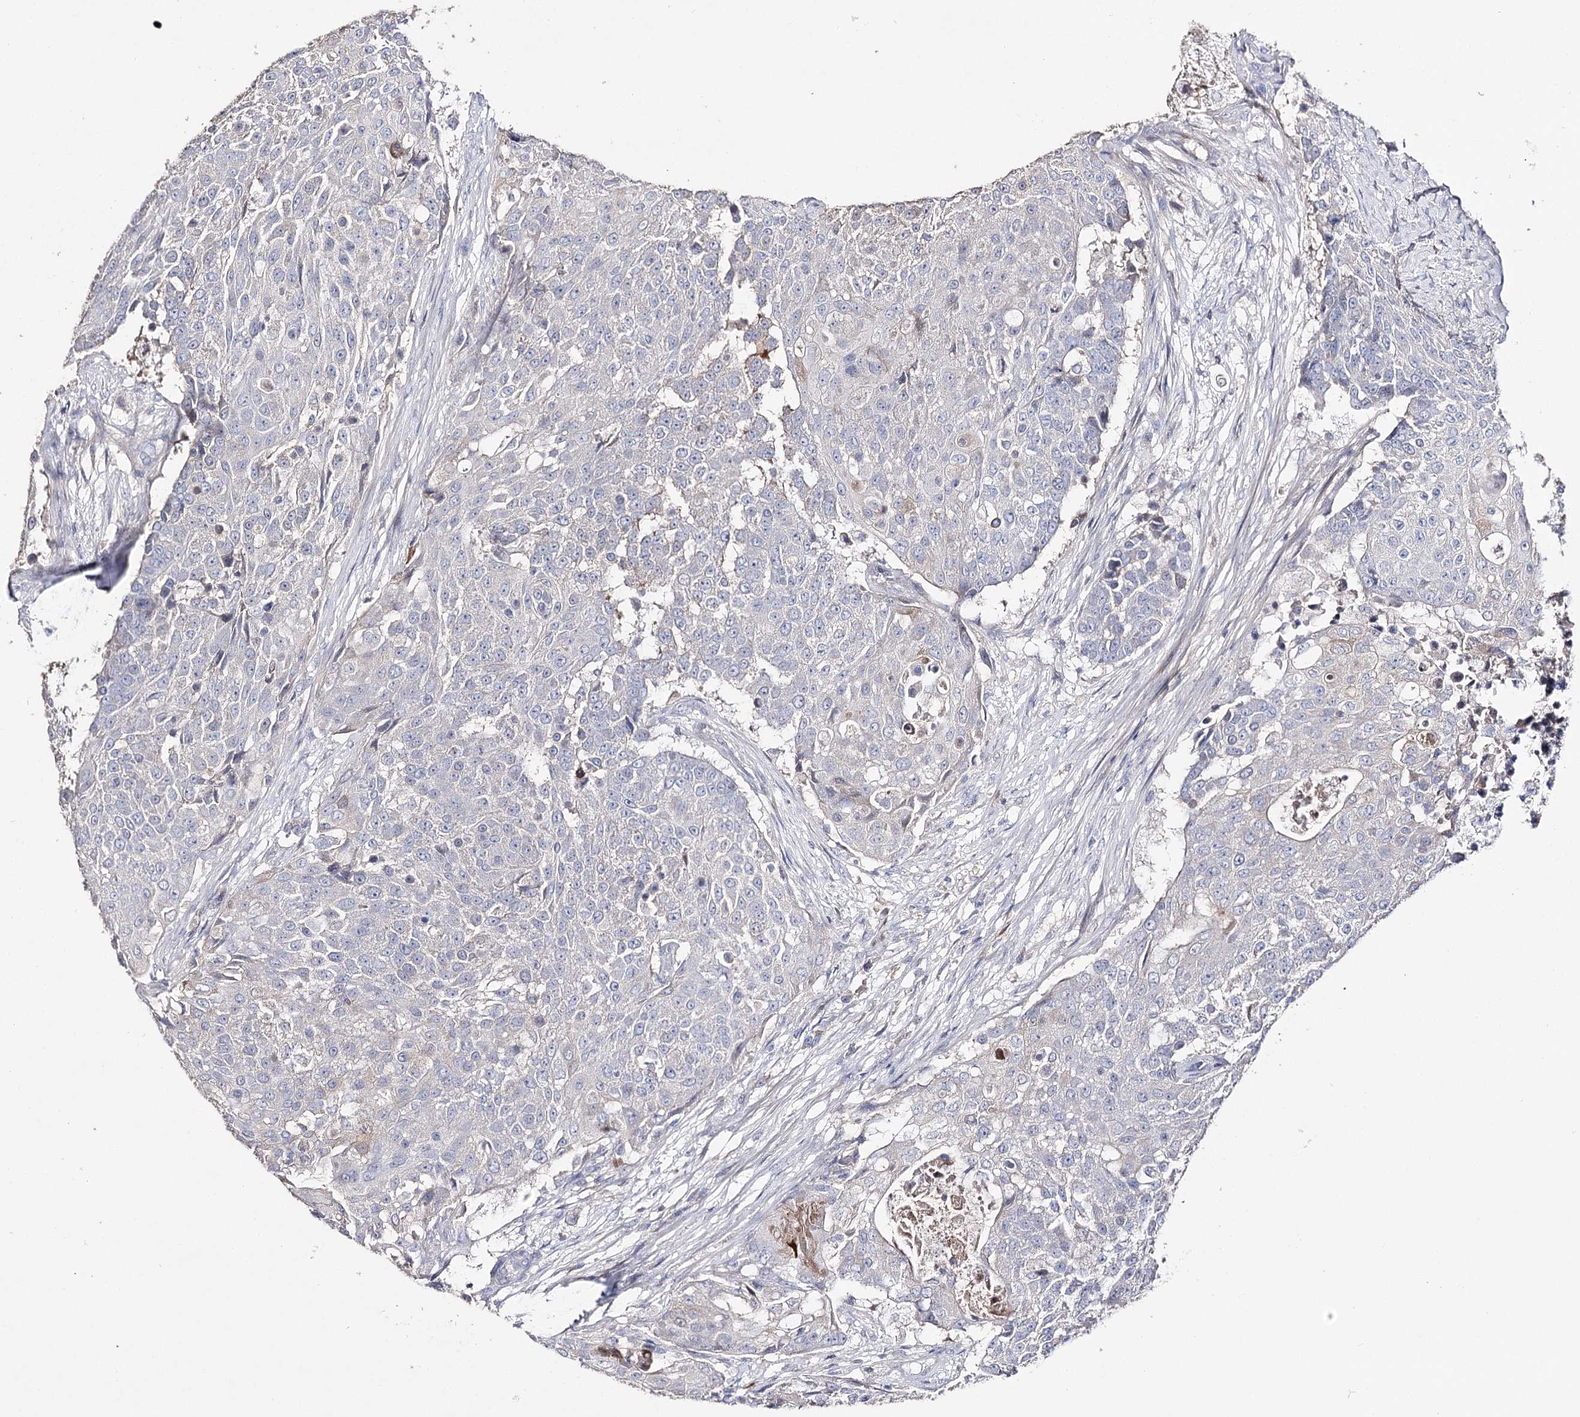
{"staining": {"intensity": "negative", "quantity": "none", "location": "none"}, "tissue": "urothelial cancer", "cell_type": "Tumor cells", "image_type": "cancer", "snomed": [{"axis": "morphology", "description": "Urothelial carcinoma, High grade"}, {"axis": "topography", "description": "Urinary bladder"}], "caption": "IHC of human urothelial carcinoma (high-grade) displays no positivity in tumor cells. (Stains: DAB immunohistochemistry with hematoxylin counter stain, Microscopy: brightfield microscopy at high magnification).", "gene": "NRAP", "patient": {"sex": "female", "age": 63}}